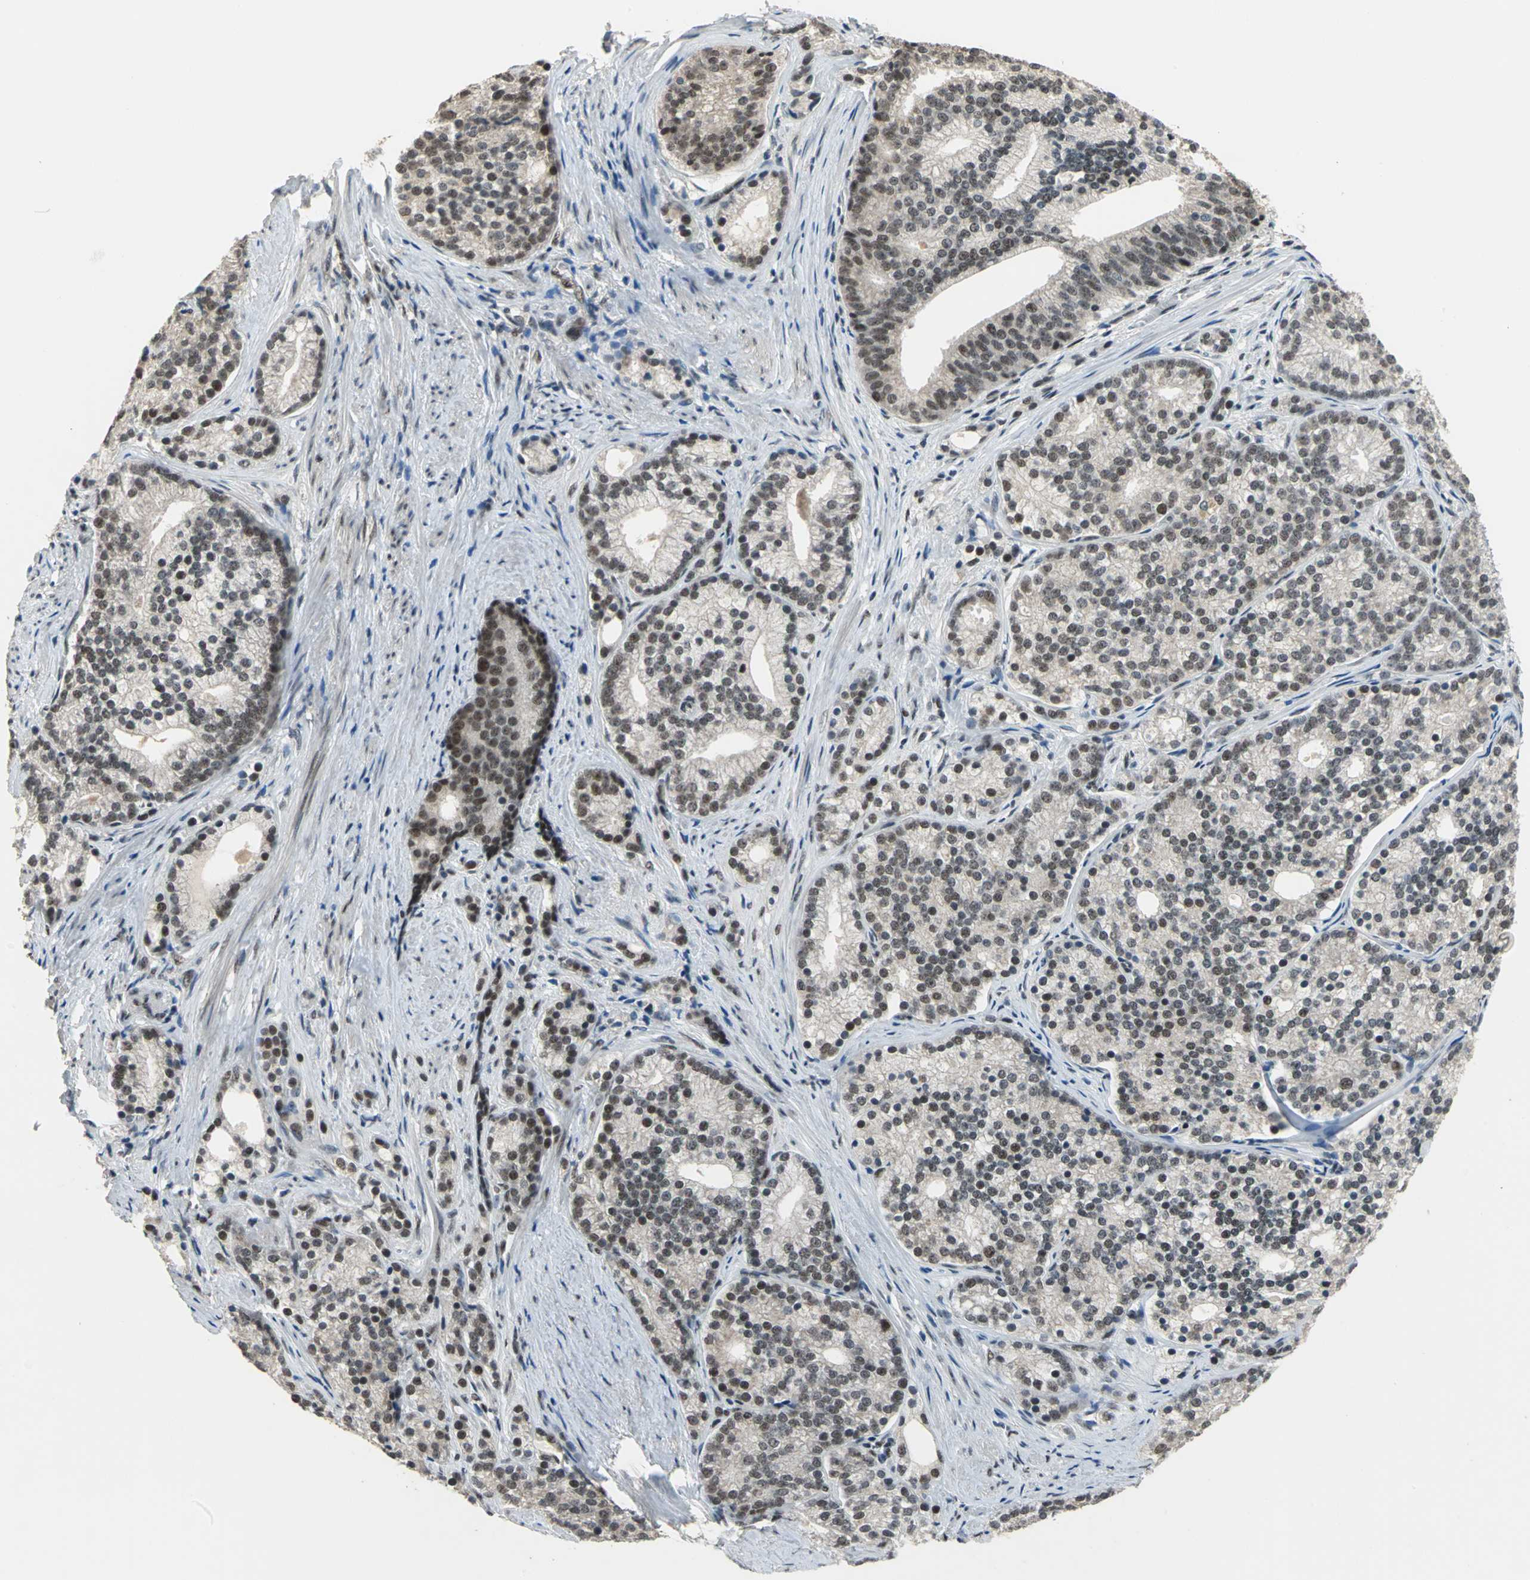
{"staining": {"intensity": "moderate", "quantity": "25%-75%", "location": "cytoplasmic/membranous,nuclear"}, "tissue": "prostate cancer", "cell_type": "Tumor cells", "image_type": "cancer", "snomed": [{"axis": "morphology", "description": "Adenocarcinoma, Low grade"}, {"axis": "topography", "description": "Prostate"}], "caption": "Protein expression analysis of adenocarcinoma (low-grade) (prostate) displays moderate cytoplasmic/membranous and nuclear expression in about 25%-75% of tumor cells. (Stains: DAB in brown, nuclei in blue, Microscopy: brightfield microscopy at high magnification).", "gene": "ELF2", "patient": {"sex": "male", "age": 71}}